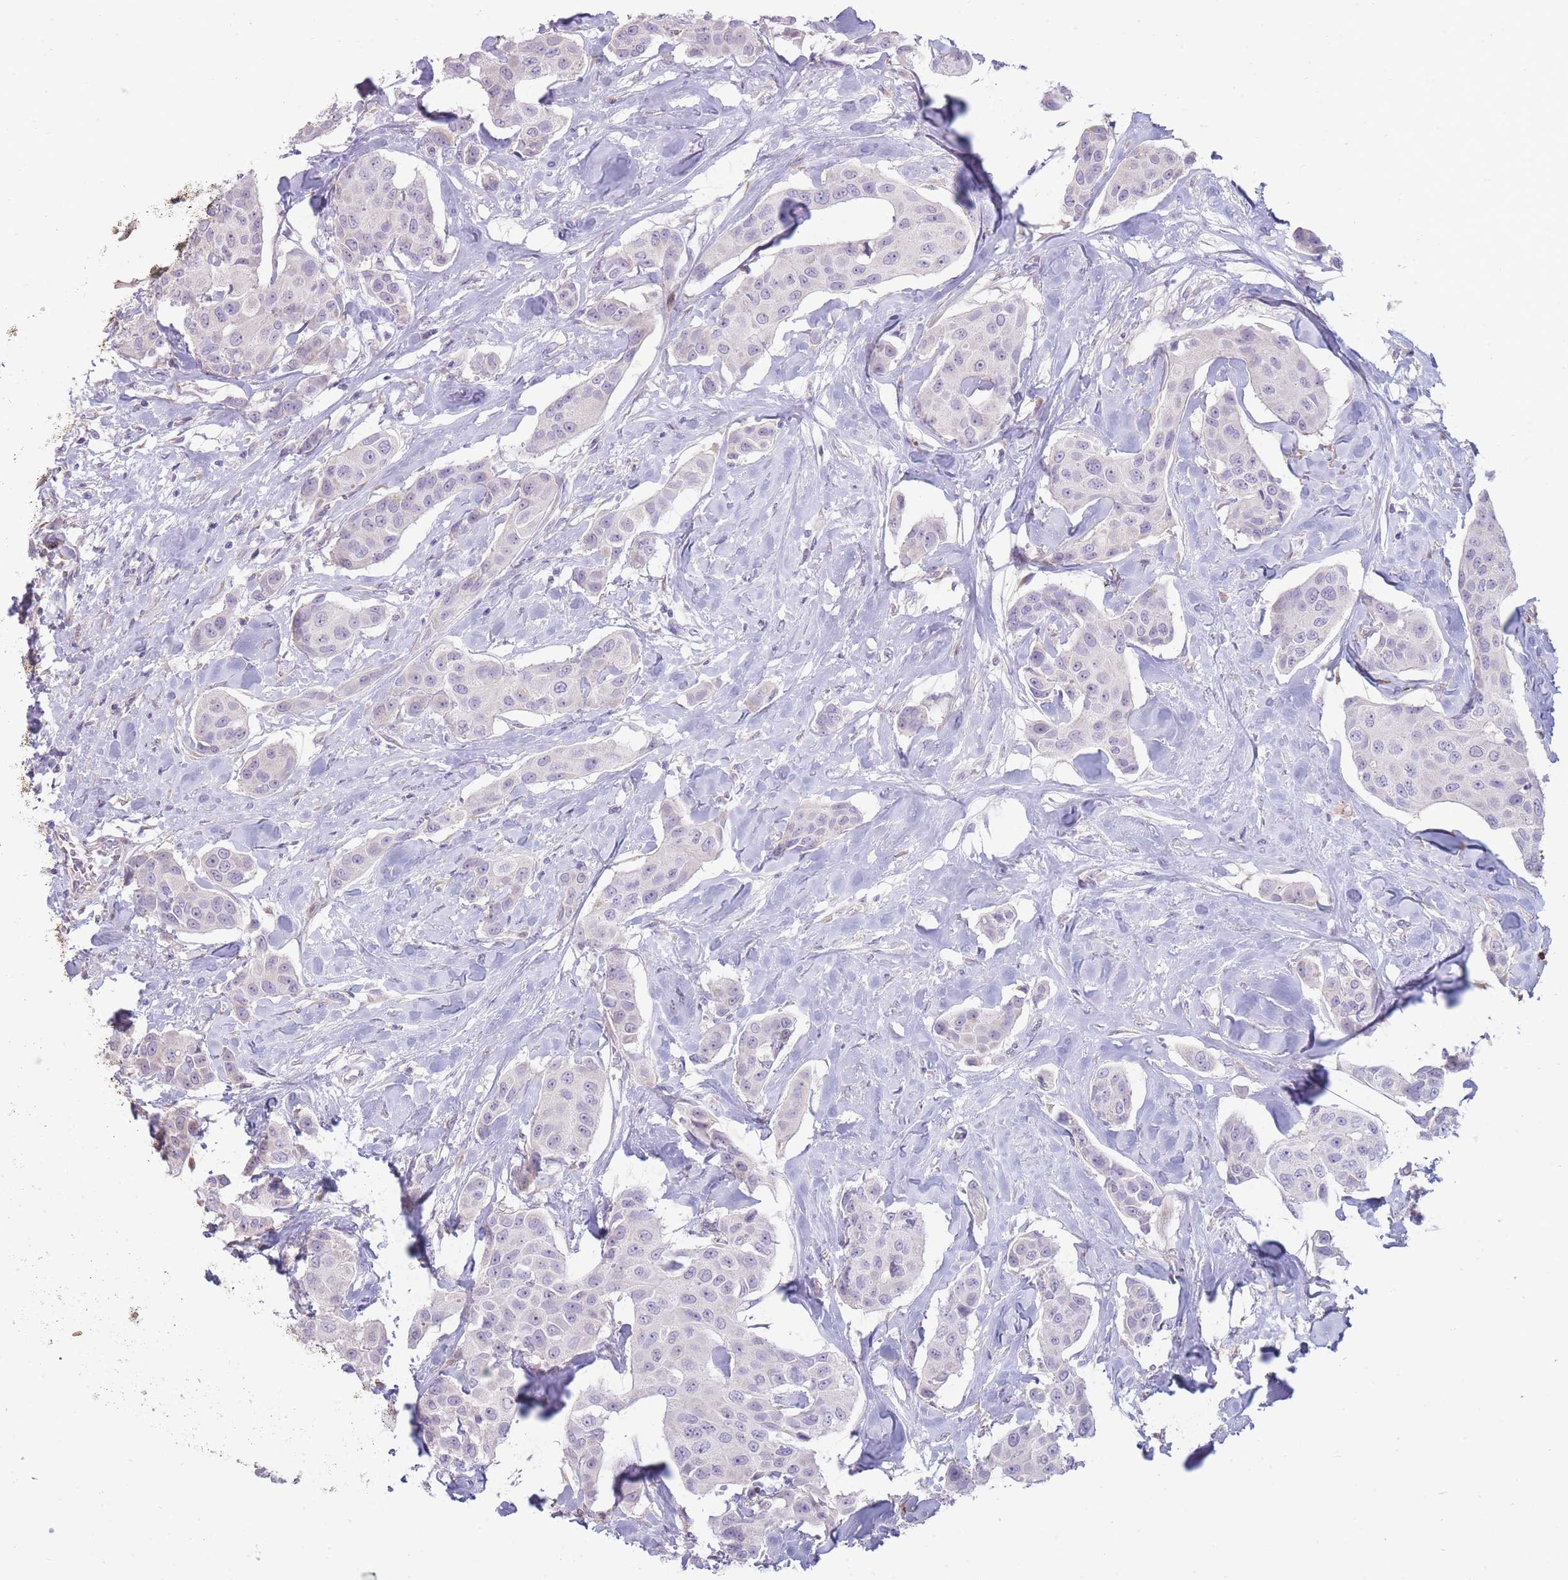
{"staining": {"intensity": "negative", "quantity": "none", "location": "none"}, "tissue": "breast cancer", "cell_type": "Tumor cells", "image_type": "cancer", "snomed": [{"axis": "morphology", "description": "Duct carcinoma"}, {"axis": "topography", "description": "Breast"}, {"axis": "topography", "description": "Lymph node"}], "caption": "Immunohistochemistry photomicrograph of neoplastic tissue: human breast cancer (intraductal carcinoma) stained with DAB (3,3'-diaminobenzidine) exhibits no significant protein positivity in tumor cells.", "gene": "PPP3R2", "patient": {"sex": "female", "age": 80}}